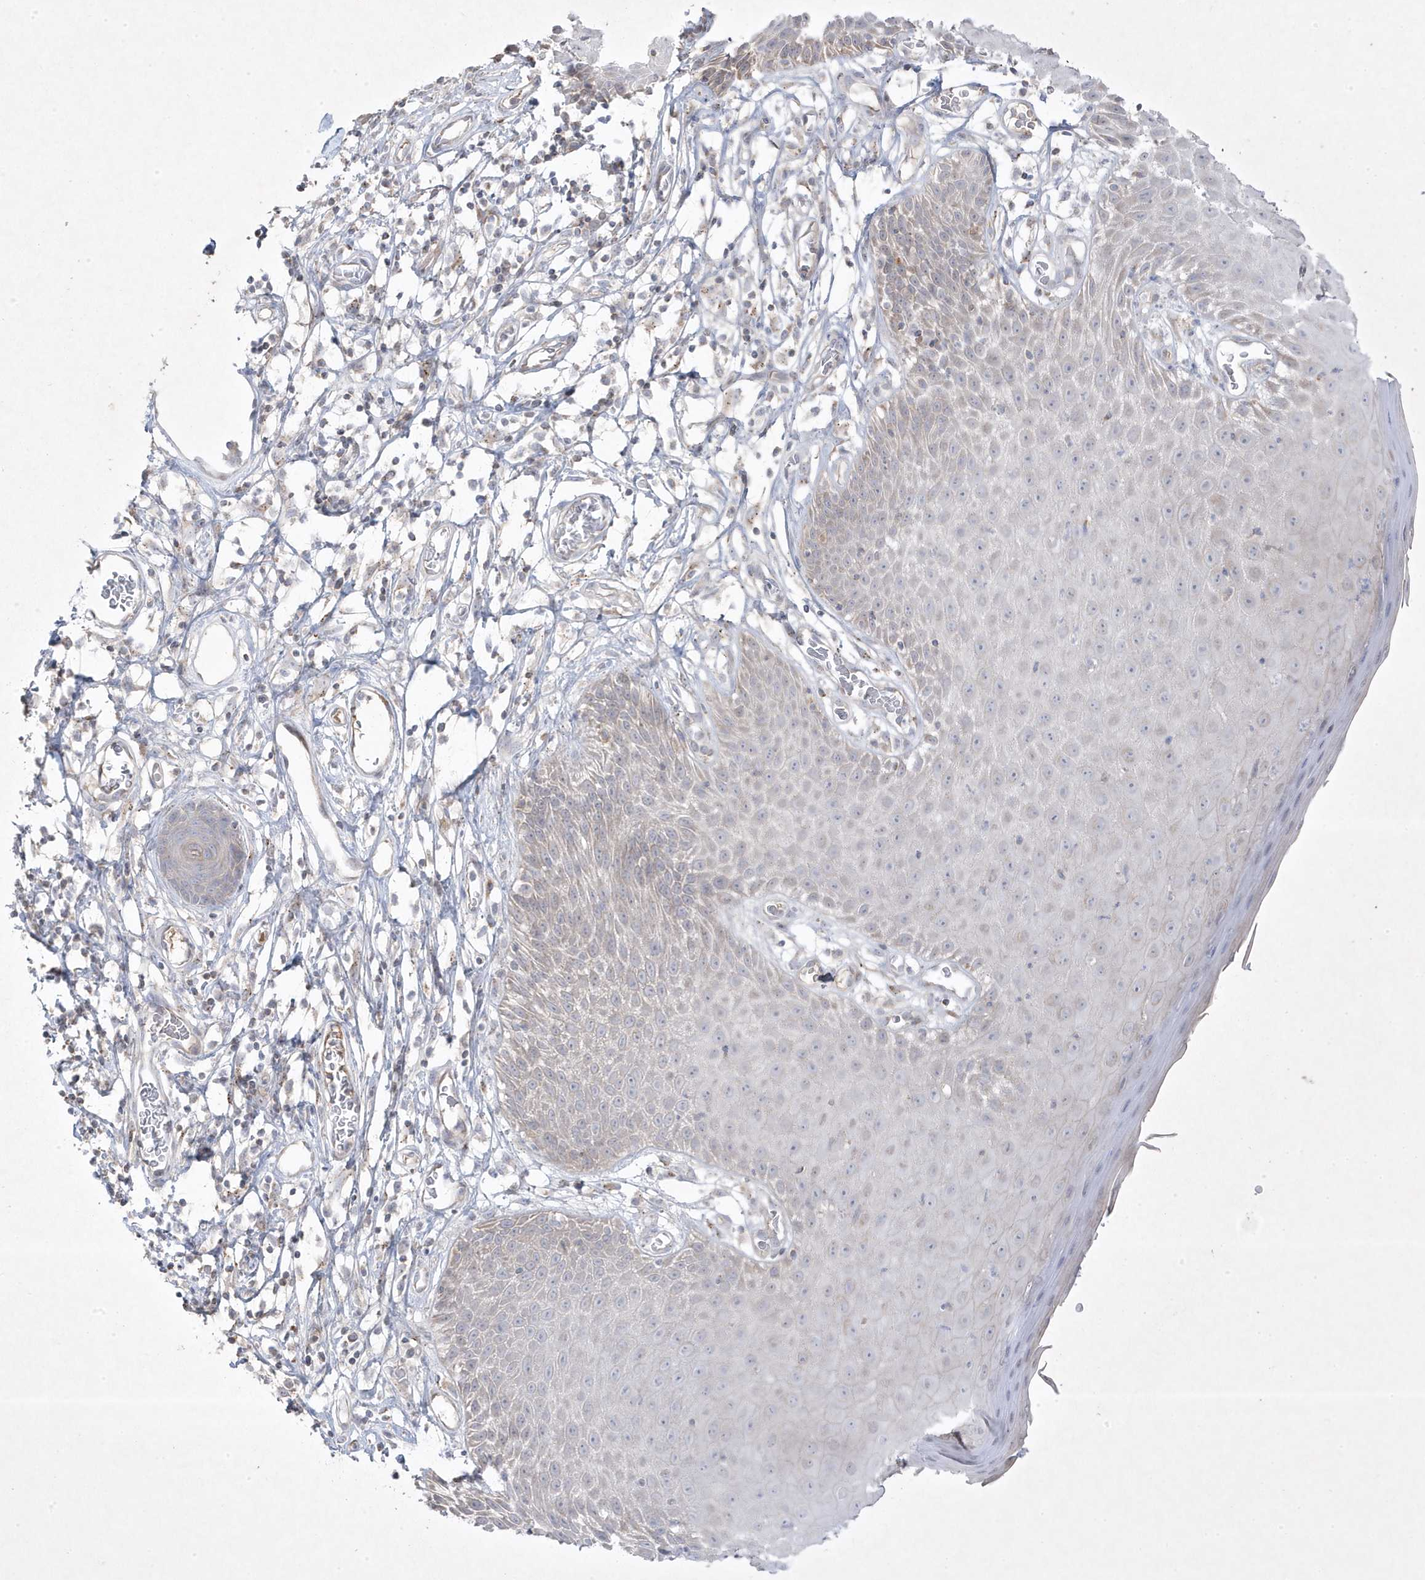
{"staining": {"intensity": "moderate", "quantity": "<25%", "location": "cytoplasmic/membranous"}, "tissue": "skin", "cell_type": "Epidermal cells", "image_type": "normal", "snomed": [{"axis": "morphology", "description": "Normal tissue, NOS"}, {"axis": "topography", "description": "Vulva"}], "caption": "IHC staining of normal skin, which reveals low levels of moderate cytoplasmic/membranous expression in about <25% of epidermal cells indicating moderate cytoplasmic/membranous protein expression. The staining was performed using DAB (brown) for protein detection and nuclei were counterstained in hematoxylin (blue).", "gene": "ADAMTSL3", "patient": {"sex": "female", "age": 68}}